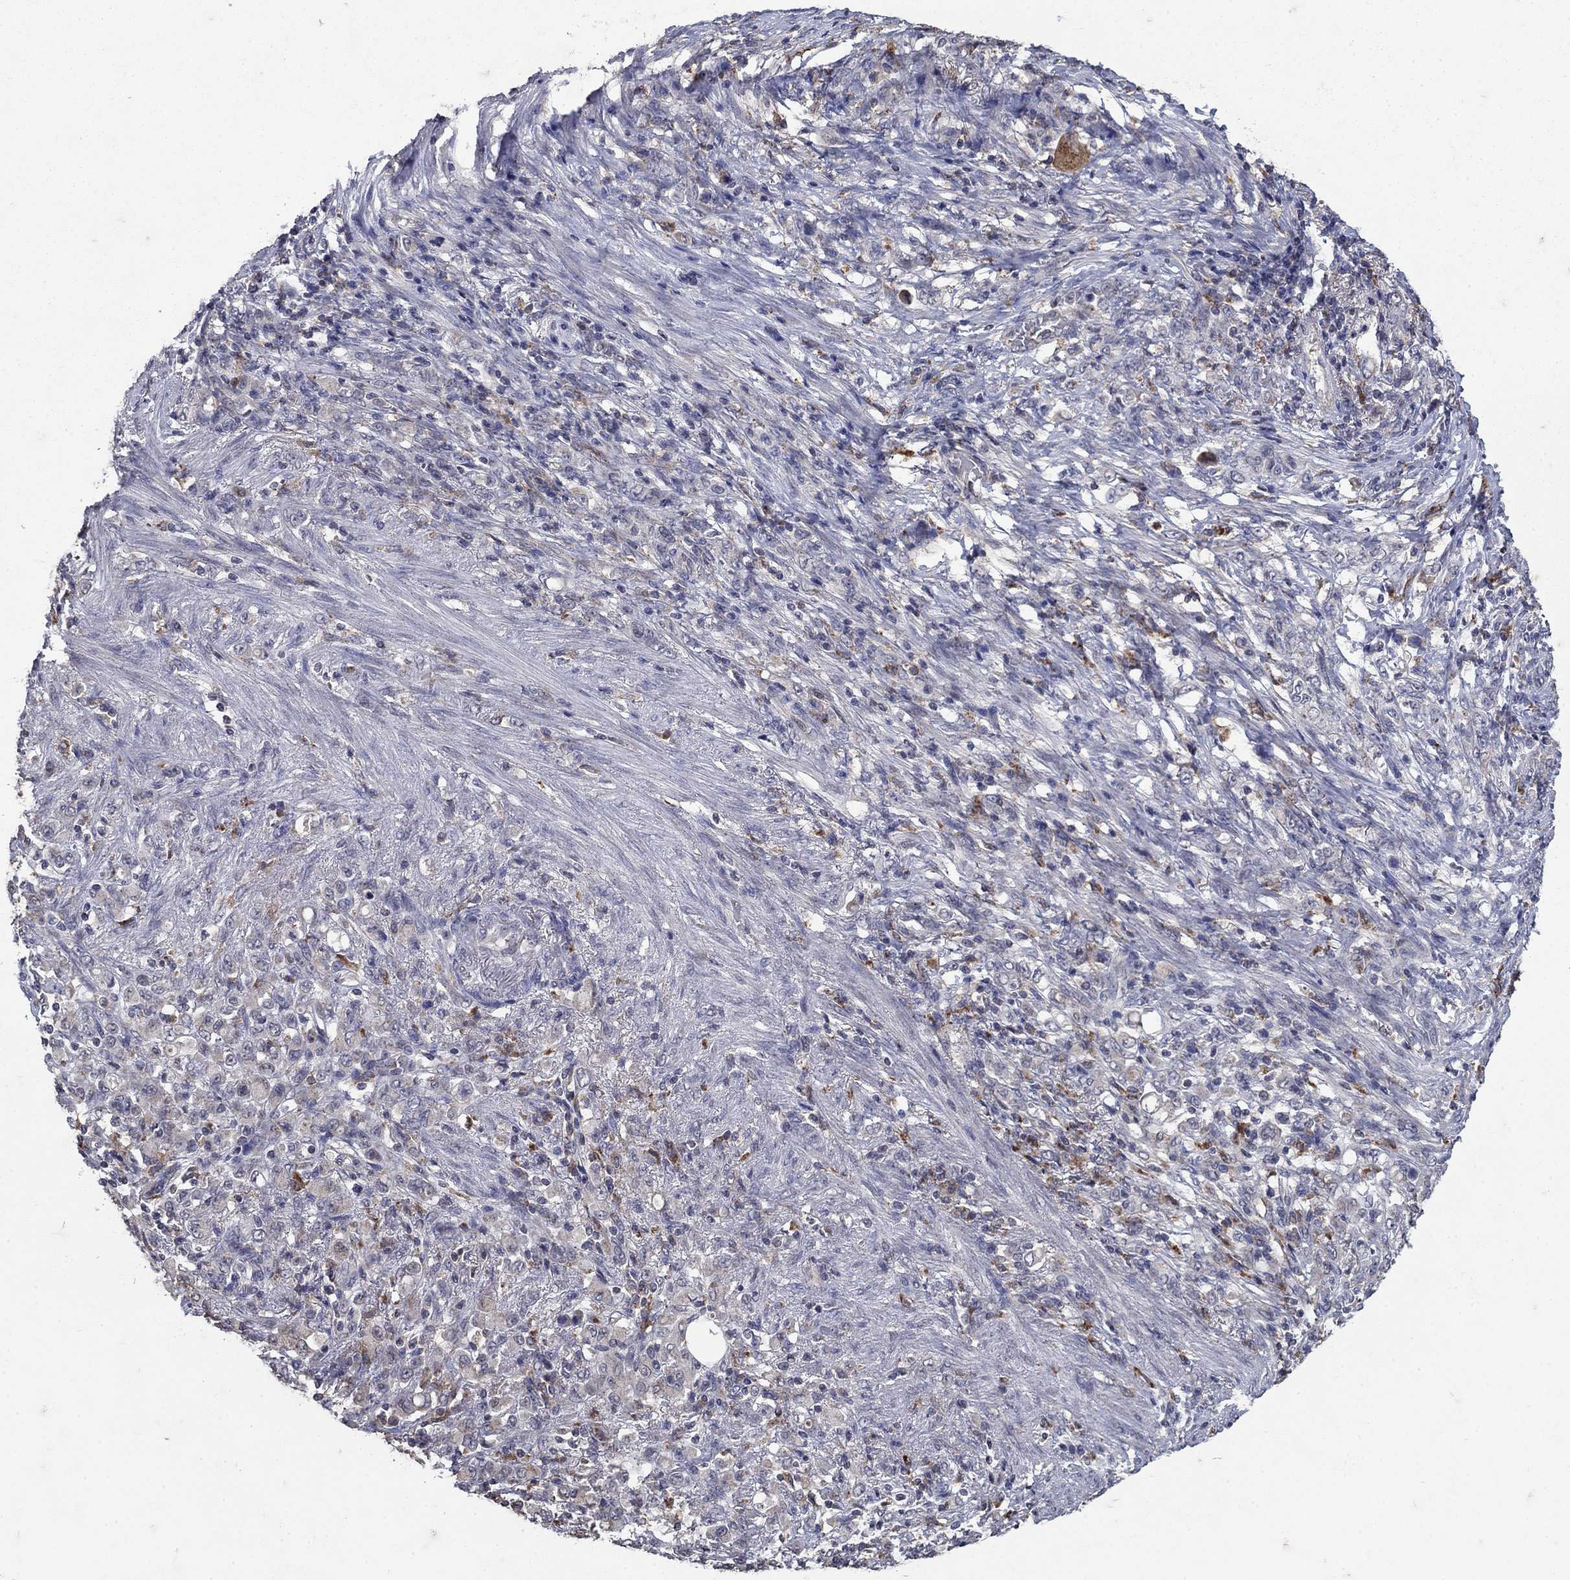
{"staining": {"intensity": "negative", "quantity": "none", "location": "none"}, "tissue": "stomach cancer", "cell_type": "Tumor cells", "image_type": "cancer", "snomed": [{"axis": "morphology", "description": "Normal tissue, NOS"}, {"axis": "morphology", "description": "Adenocarcinoma, NOS"}, {"axis": "topography", "description": "Stomach"}], "caption": "This histopathology image is of adenocarcinoma (stomach) stained with immunohistochemistry to label a protein in brown with the nuclei are counter-stained blue. There is no staining in tumor cells. (IHC, brightfield microscopy, high magnification).", "gene": "NPC2", "patient": {"sex": "female", "age": 79}}